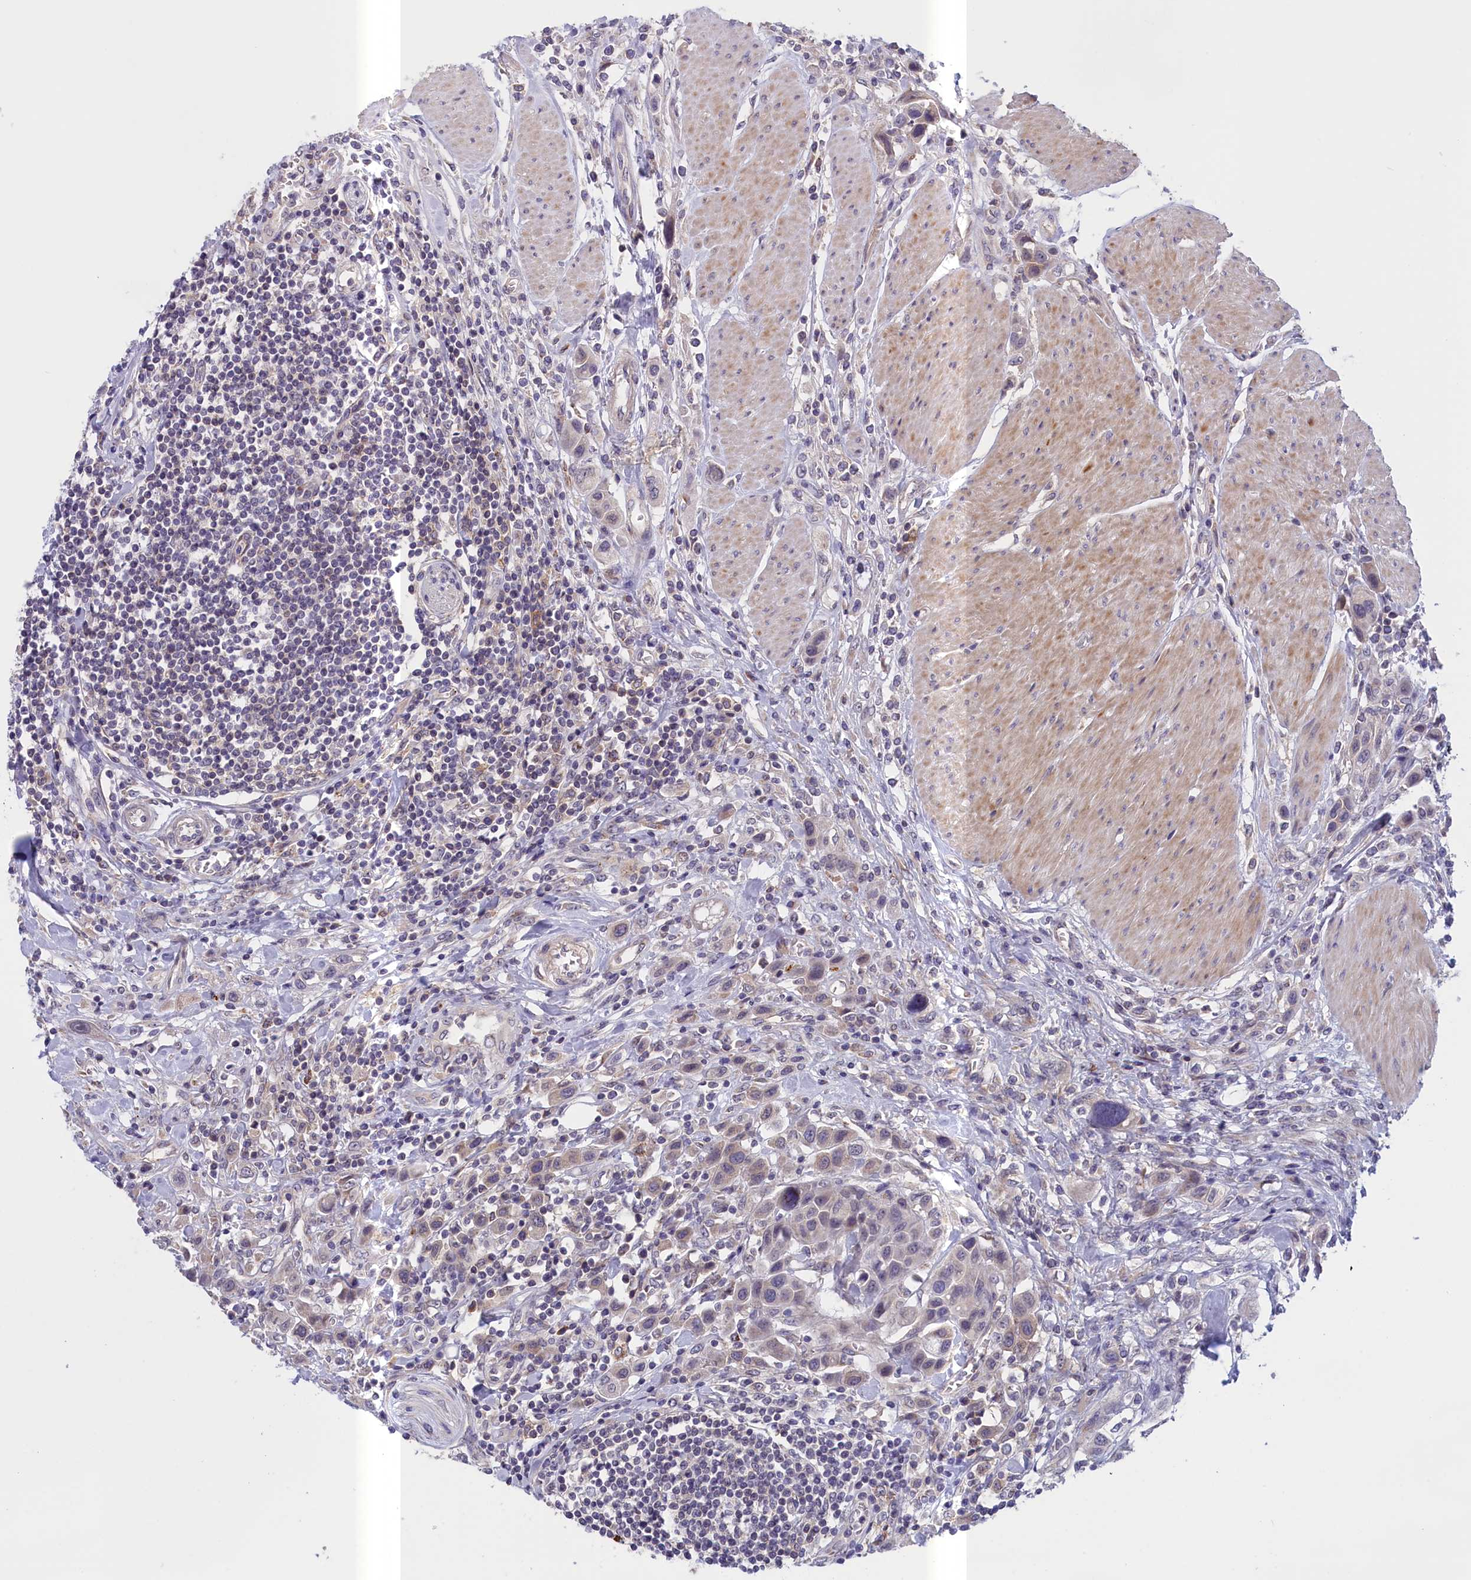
{"staining": {"intensity": "negative", "quantity": "none", "location": "none"}, "tissue": "urothelial cancer", "cell_type": "Tumor cells", "image_type": "cancer", "snomed": [{"axis": "morphology", "description": "Urothelial carcinoma, High grade"}, {"axis": "topography", "description": "Urinary bladder"}], "caption": "Image shows no significant protein expression in tumor cells of high-grade urothelial carcinoma.", "gene": "IGFALS", "patient": {"sex": "male", "age": 50}}